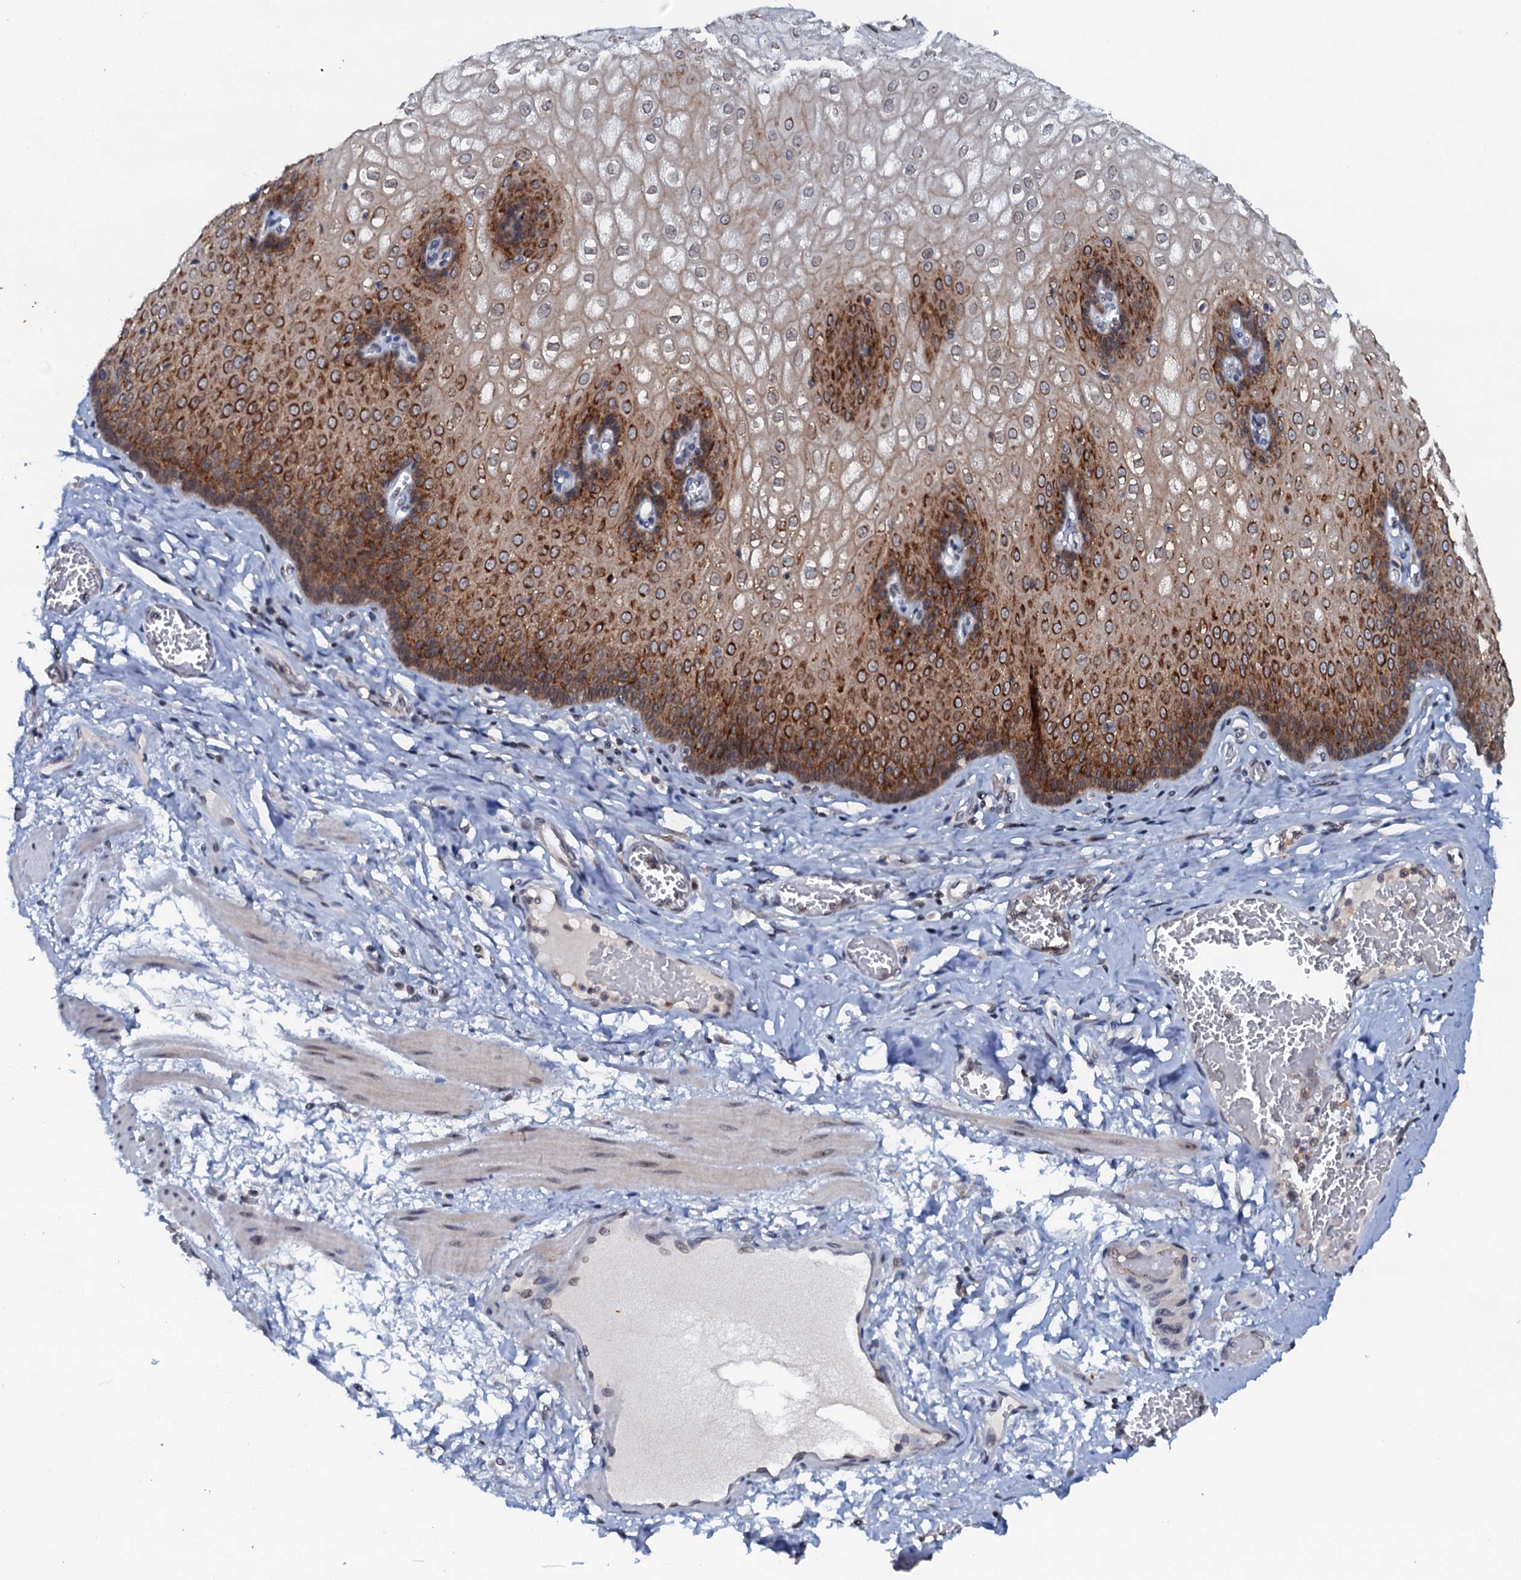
{"staining": {"intensity": "strong", "quantity": "25%-75%", "location": "cytoplasmic/membranous"}, "tissue": "esophagus", "cell_type": "Squamous epithelial cells", "image_type": "normal", "snomed": [{"axis": "morphology", "description": "Normal tissue, NOS"}, {"axis": "topography", "description": "Esophagus"}], "caption": "Immunohistochemistry (IHC) (DAB (3,3'-diaminobenzidine)) staining of normal esophagus displays strong cytoplasmic/membranous protein expression in approximately 25%-75% of squamous epithelial cells.", "gene": "SNTA1", "patient": {"sex": "male", "age": 60}}